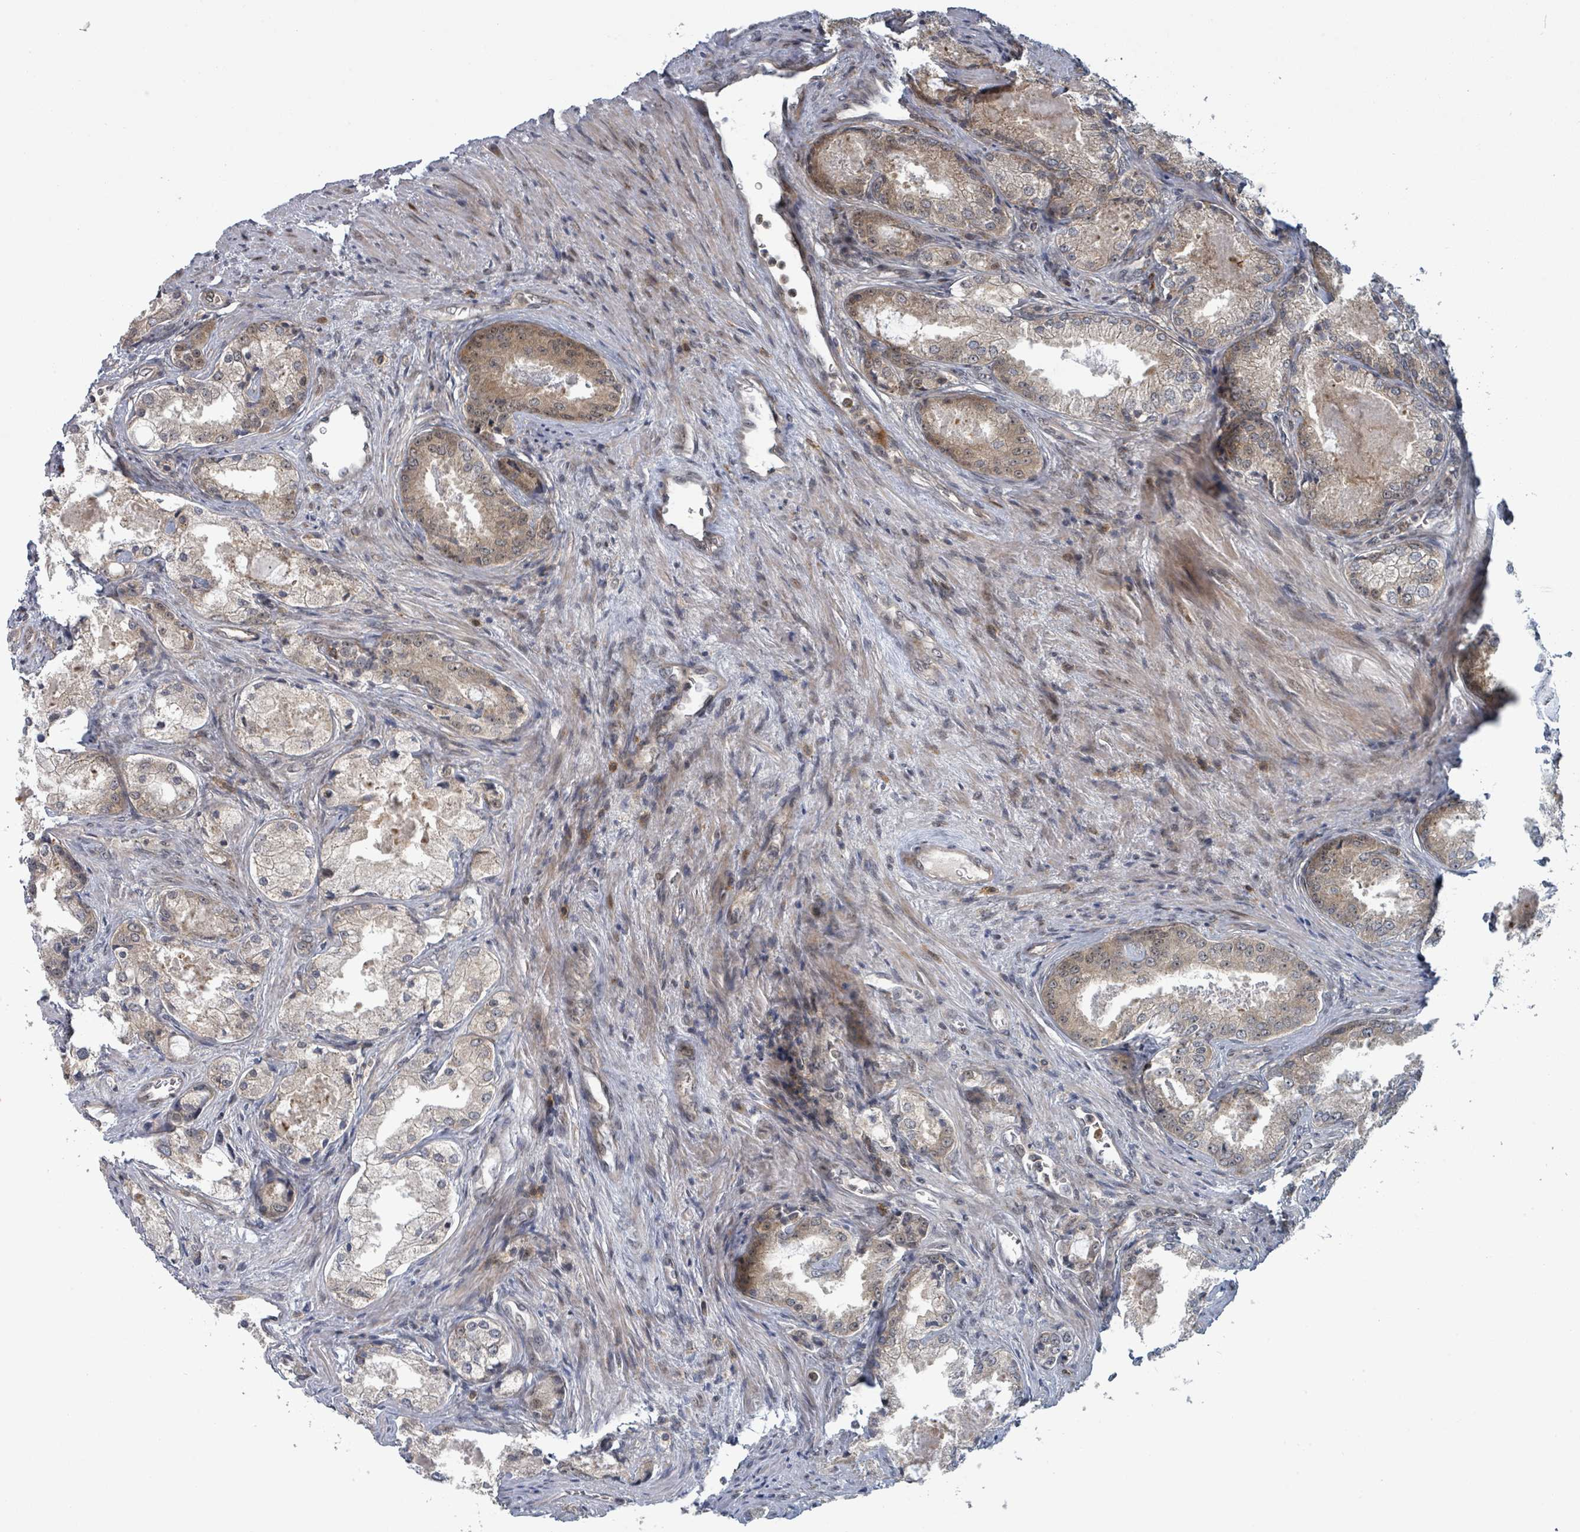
{"staining": {"intensity": "moderate", "quantity": "<25%", "location": "cytoplasmic/membranous"}, "tissue": "prostate cancer", "cell_type": "Tumor cells", "image_type": "cancer", "snomed": [{"axis": "morphology", "description": "Adenocarcinoma, Low grade"}, {"axis": "topography", "description": "Prostate"}], "caption": "Human prostate cancer (adenocarcinoma (low-grade)) stained with a protein marker shows moderate staining in tumor cells.", "gene": "GTF3C1", "patient": {"sex": "male", "age": 68}}